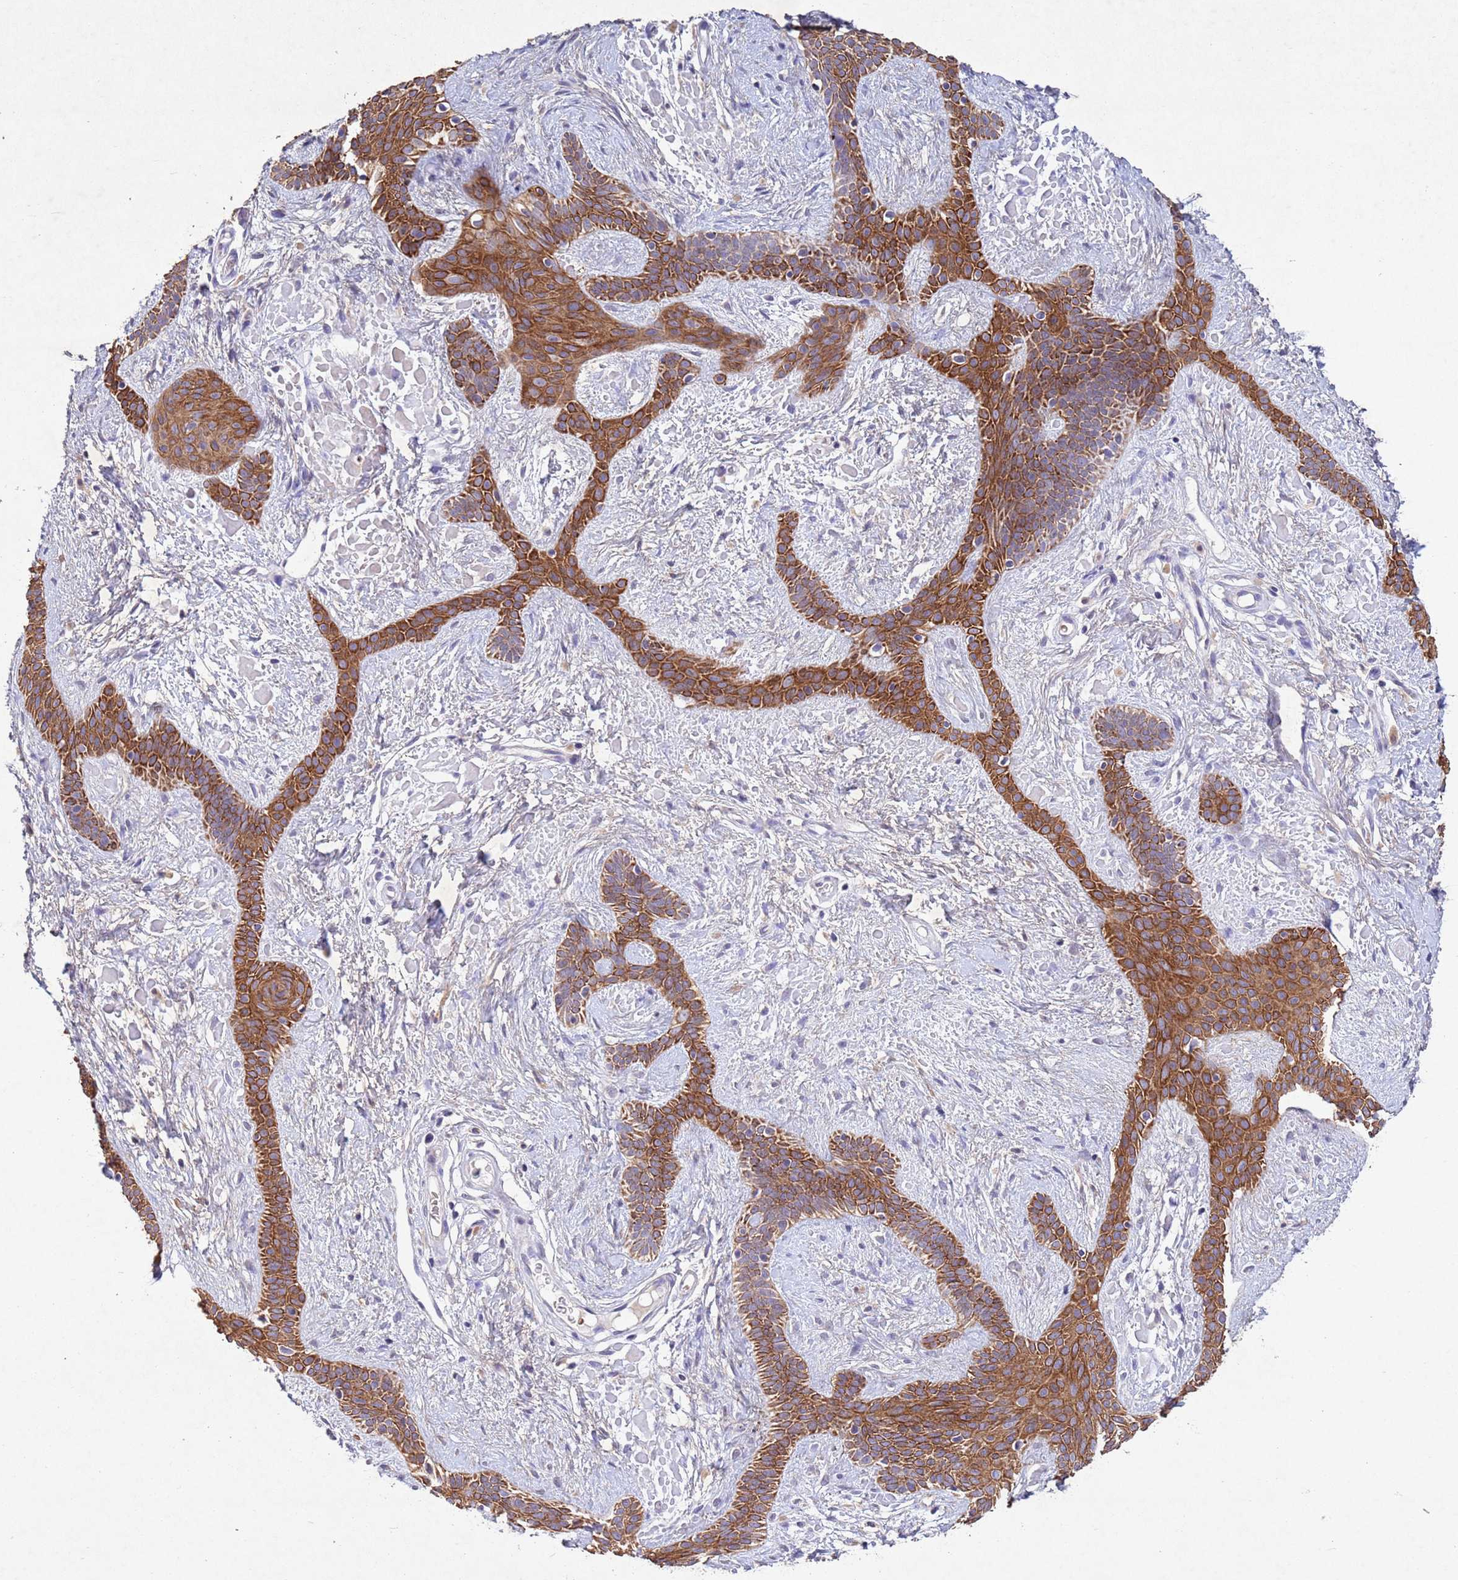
{"staining": {"intensity": "strong", "quantity": ">75%", "location": "cytoplasmic/membranous"}, "tissue": "skin cancer", "cell_type": "Tumor cells", "image_type": "cancer", "snomed": [{"axis": "morphology", "description": "Basal cell carcinoma"}, {"axis": "topography", "description": "Skin"}], "caption": "DAB (3,3'-diaminobenzidine) immunohistochemical staining of skin cancer (basal cell carcinoma) demonstrates strong cytoplasmic/membranous protein expression in about >75% of tumor cells.", "gene": "NLRP11", "patient": {"sex": "male", "age": 78}}